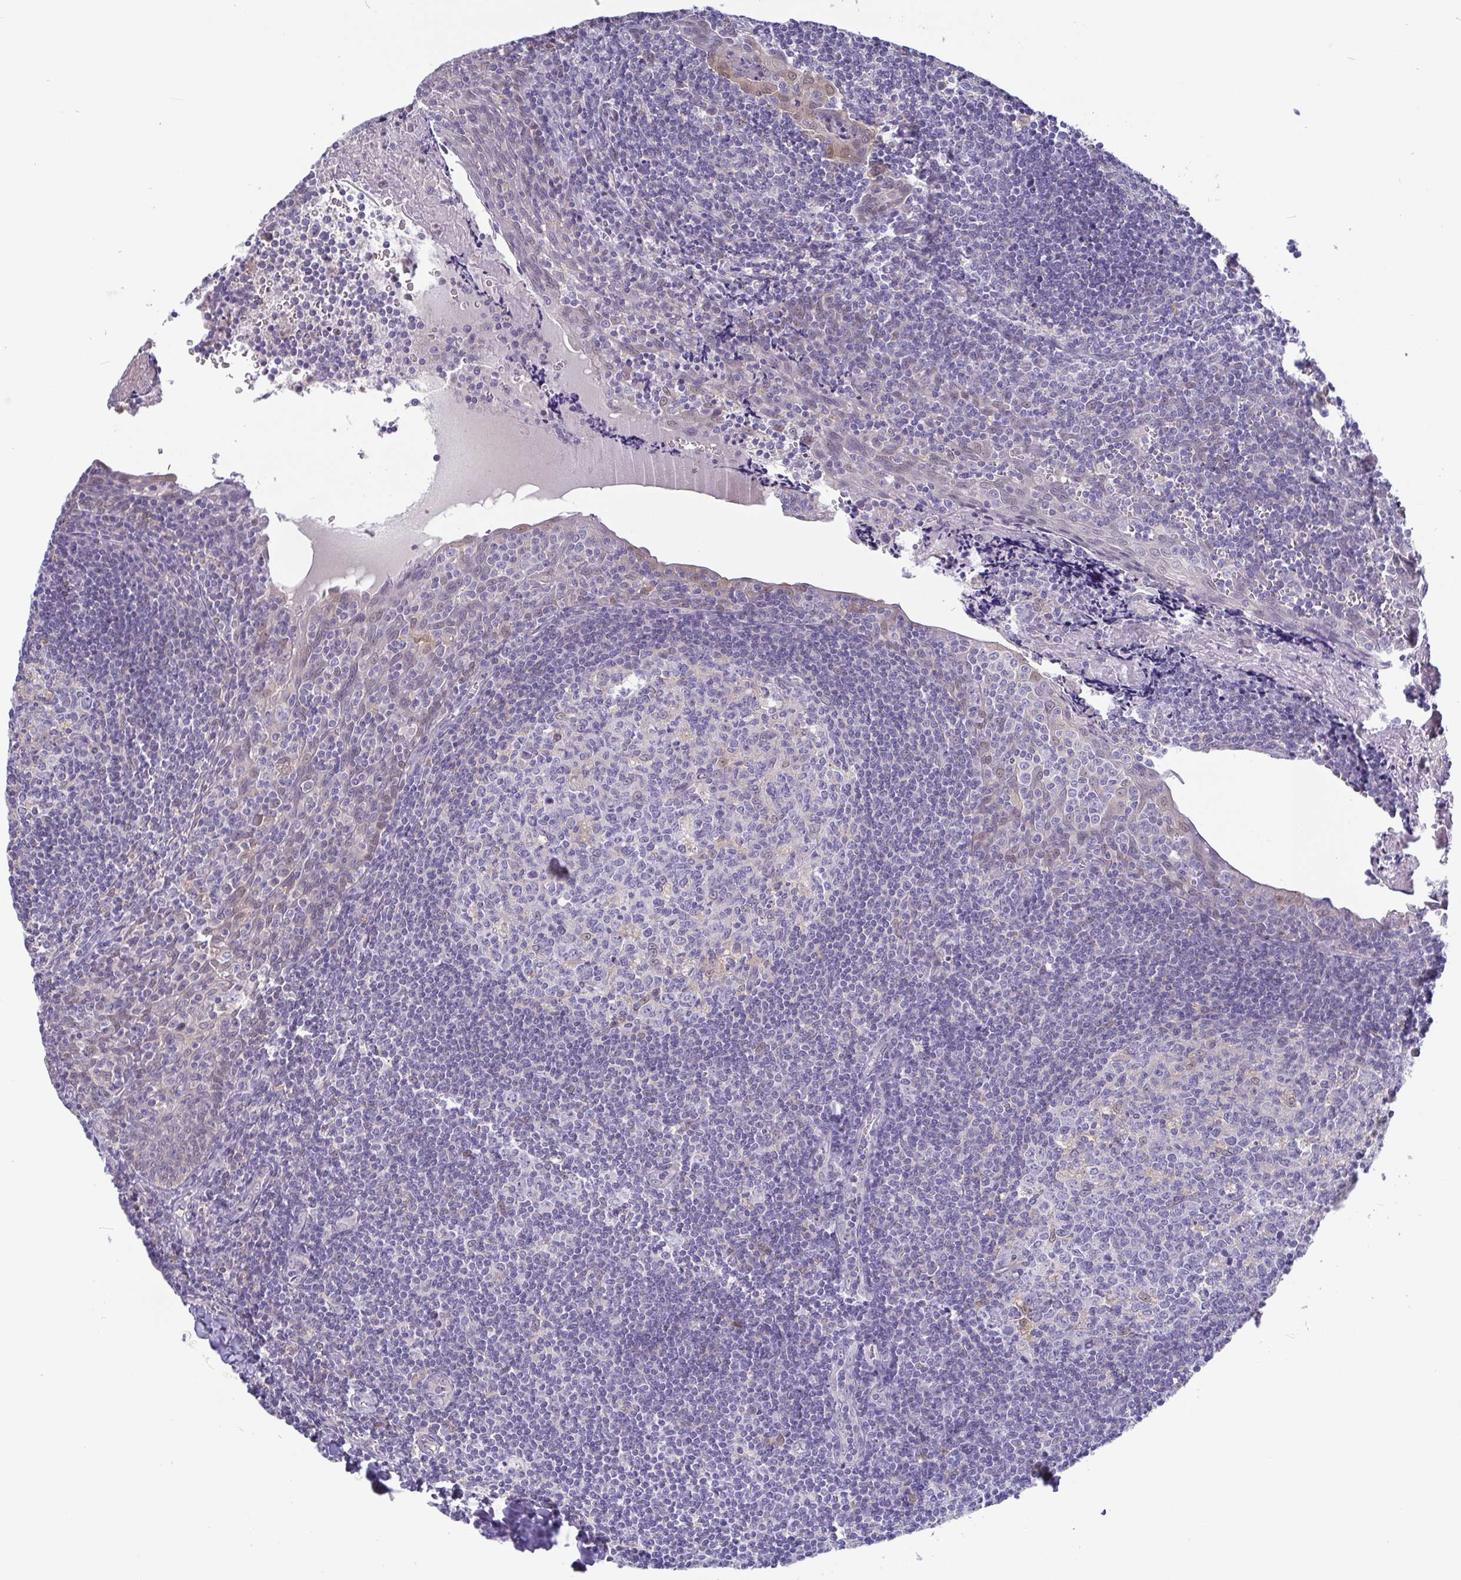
{"staining": {"intensity": "negative", "quantity": "none", "location": "none"}, "tissue": "tonsil", "cell_type": "Germinal center cells", "image_type": "normal", "snomed": [{"axis": "morphology", "description": "Normal tissue, NOS"}, {"axis": "morphology", "description": "Inflammation, NOS"}, {"axis": "topography", "description": "Tonsil"}], "caption": "The histopathology image demonstrates no staining of germinal center cells in benign tonsil.", "gene": "IDH1", "patient": {"sex": "female", "age": 31}}